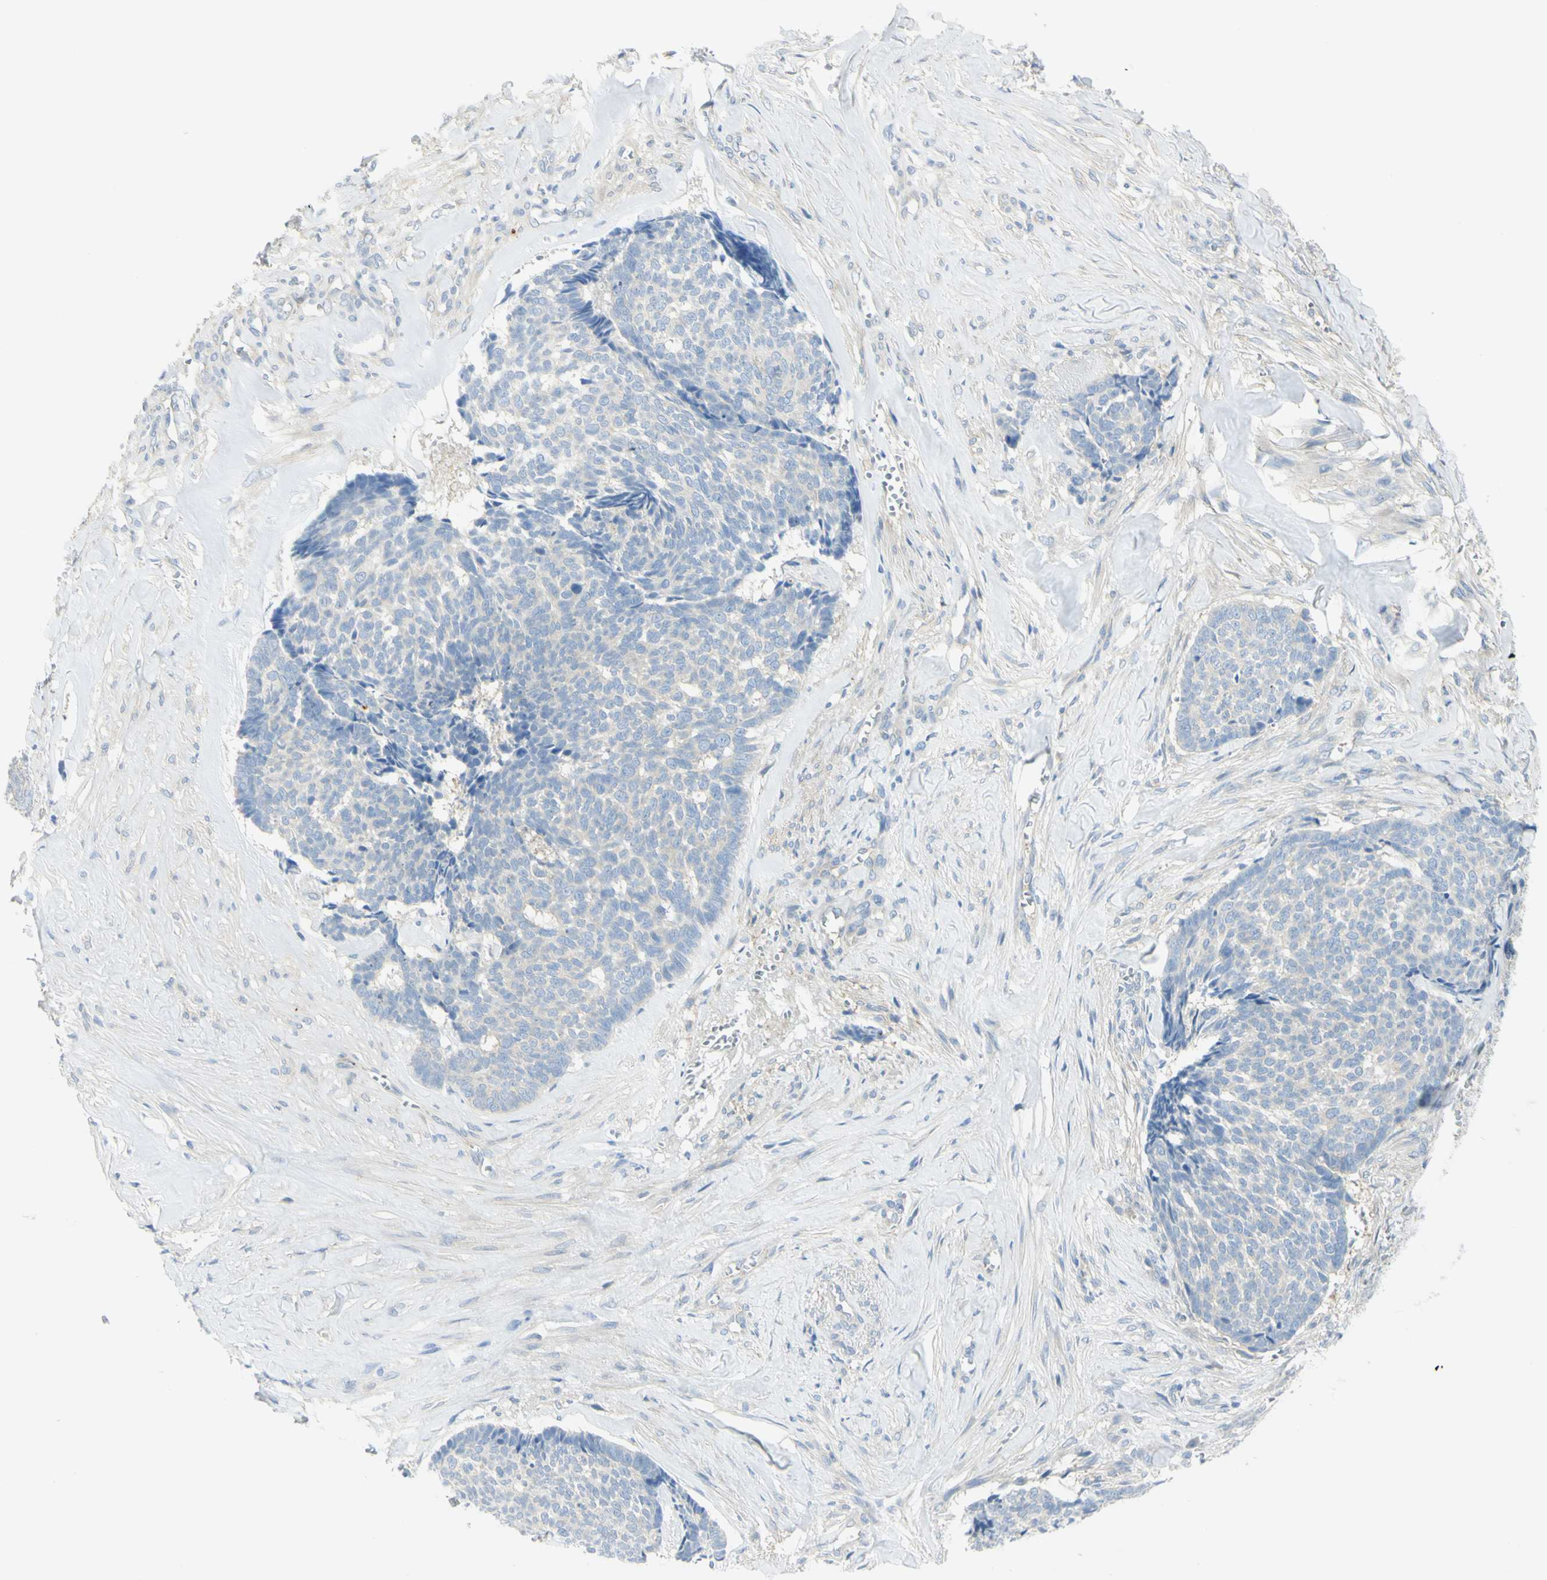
{"staining": {"intensity": "negative", "quantity": "none", "location": "none"}, "tissue": "skin cancer", "cell_type": "Tumor cells", "image_type": "cancer", "snomed": [{"axis": "morphology", "description": "Basal cell carcinoma"}, {"axis": "topography", "description": "Skin"}], "caption": "Micrograph shows no significant protein expression in tumor cells of skin basal cell carcinoma.", "gene": "GCNT3", "patient": {"sex": "male", "age": 84}}